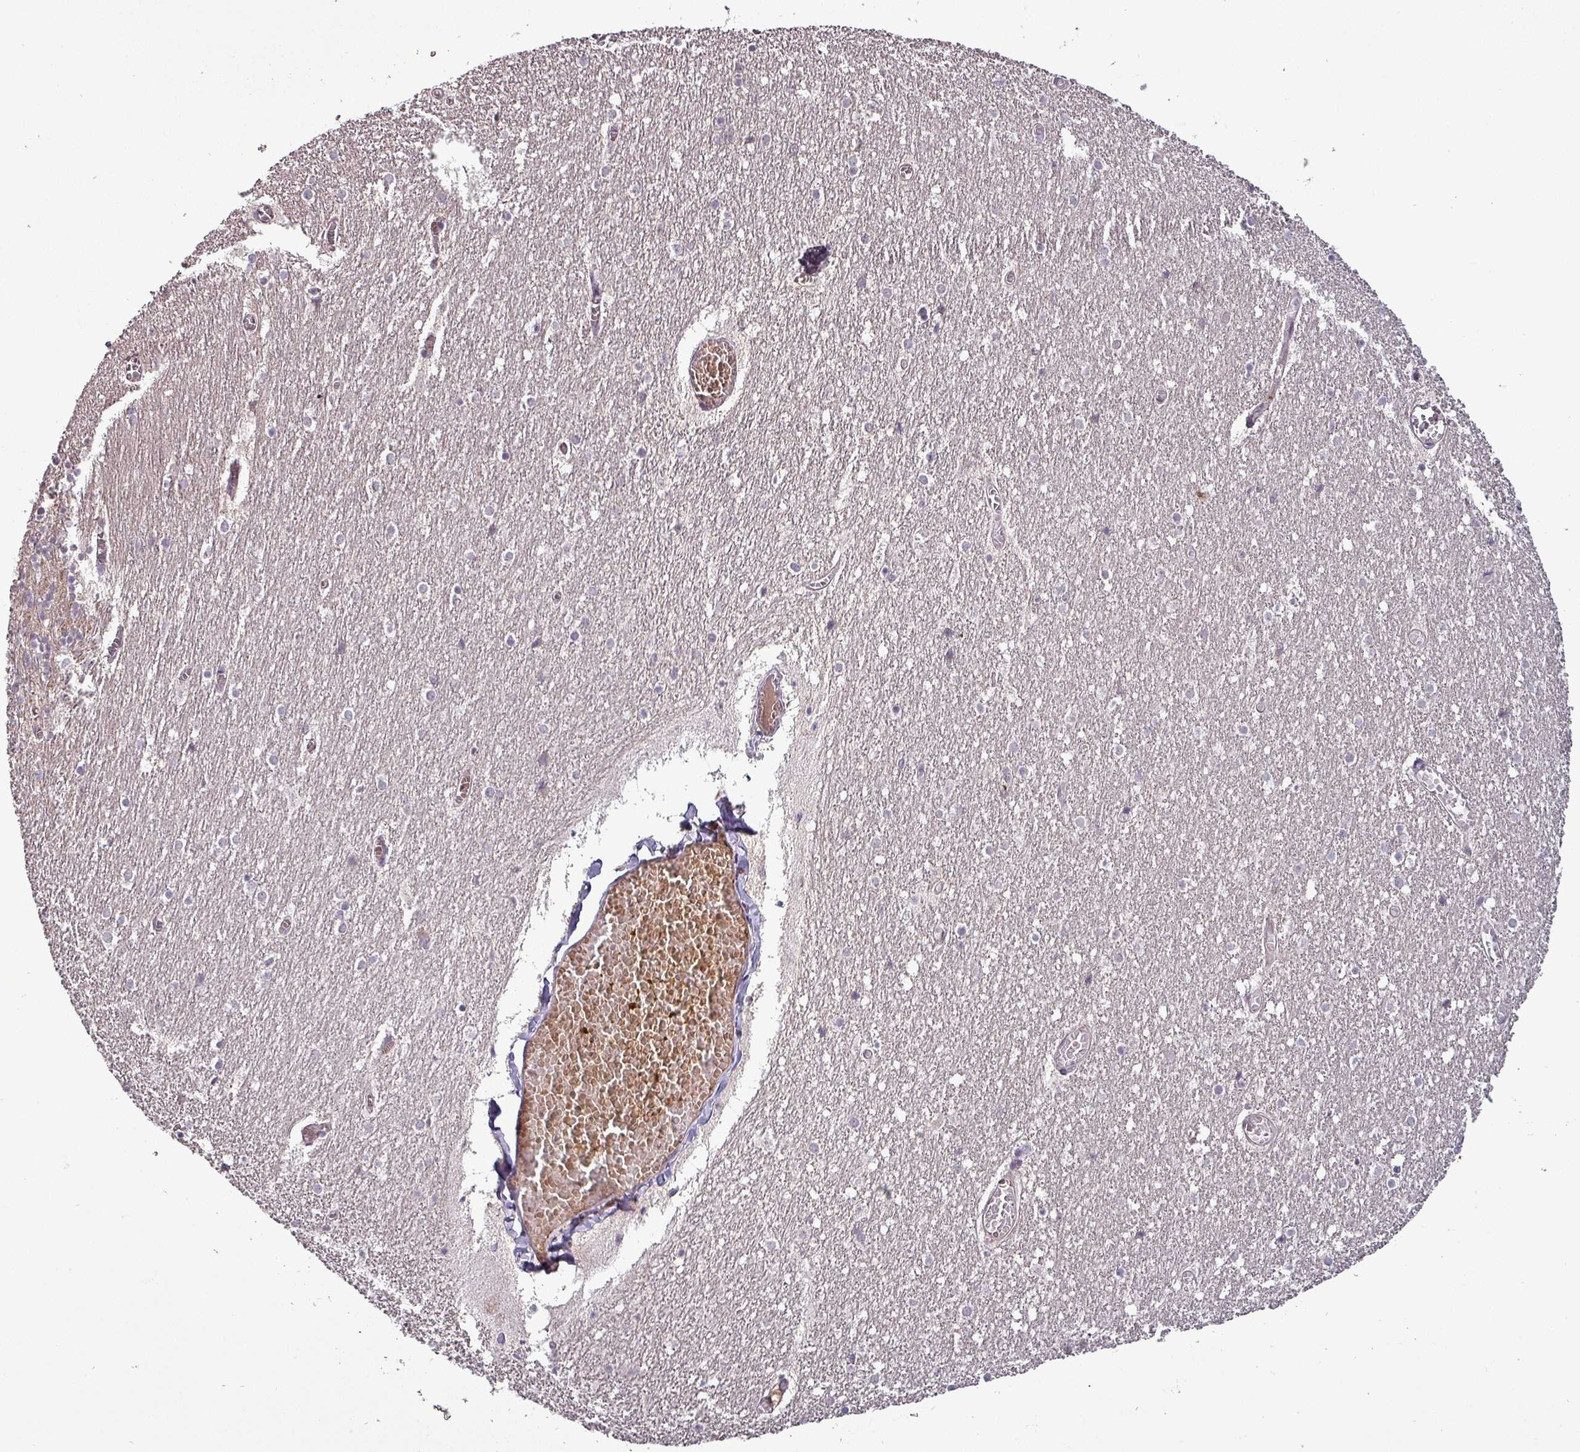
{"staining": {"intensity": "negative", "quantity": "none", "location": "none"}, "tissue": "cerebellum", "cell_type": "Cells in granular layer", "image_type": "normal", "snomed": [{"axis": "morphology", "description": "Normal tissue, NOS"}, {"axis": "topography", "description": "Cerebellum"}], "caption": "A histopathology image of cerebellum stained for a protein shows no brown staining in cells in granular layer.", "gene": "TPRA1", "patient": {"sex": "female", "age": 28}}